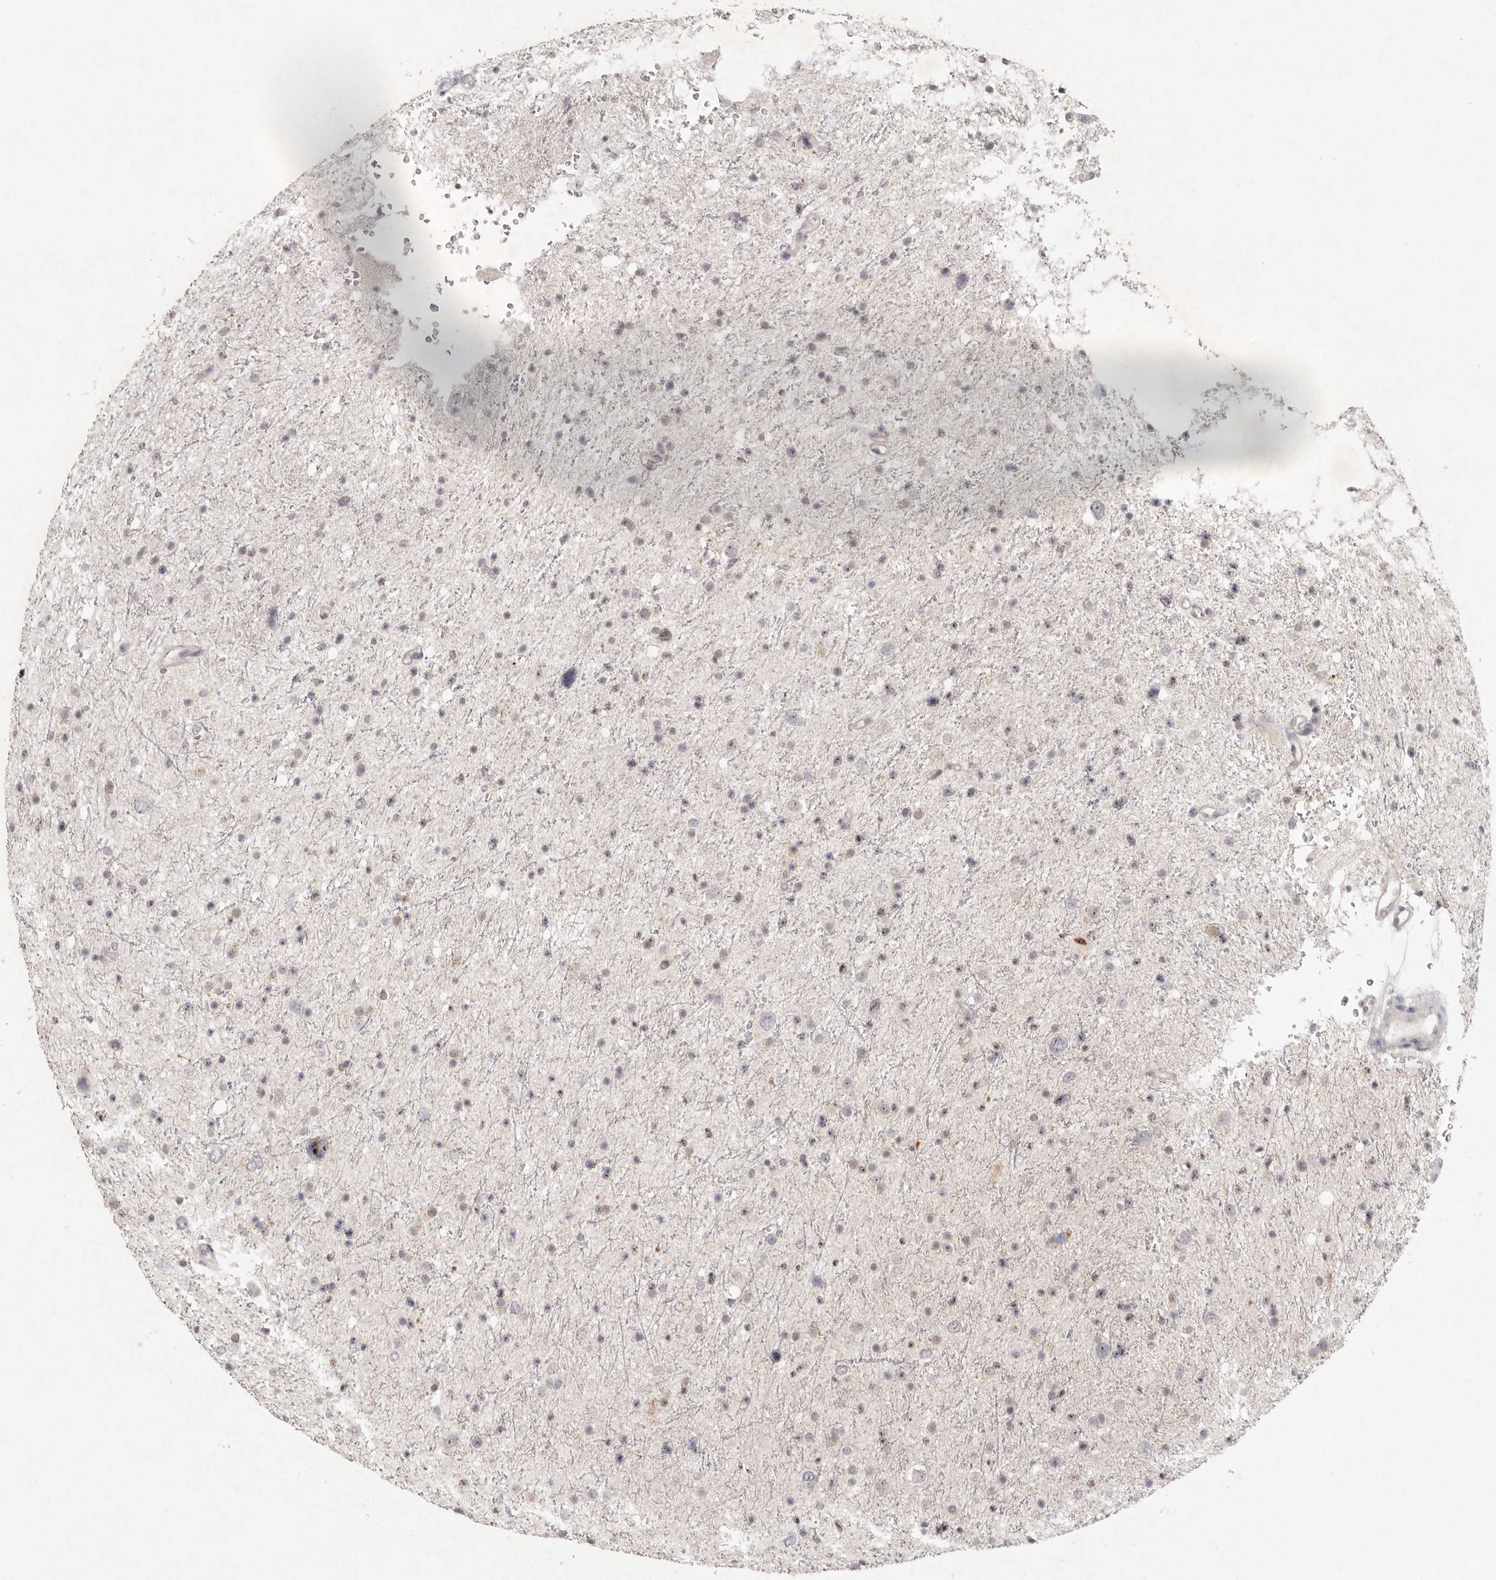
{"staining": {"intensity": "weak", "quantity": "25%-75%", "location": "nuclear"}, "tissue": "glioma", "cell_type": "Tumor cells", "image_type": "cancer", "snomed": [{"axis": "morphology", "description": "Glioma, malignant, Low grade"}, {"axis": "topography", "description": "Brain"}], "caption": "Glioma stained with a brown dye reveals weak nuclear positive expression in about 25%-75% of tumor cells.", "gene": "TADA1", "patient": {"sex": "female", "age": 37}}